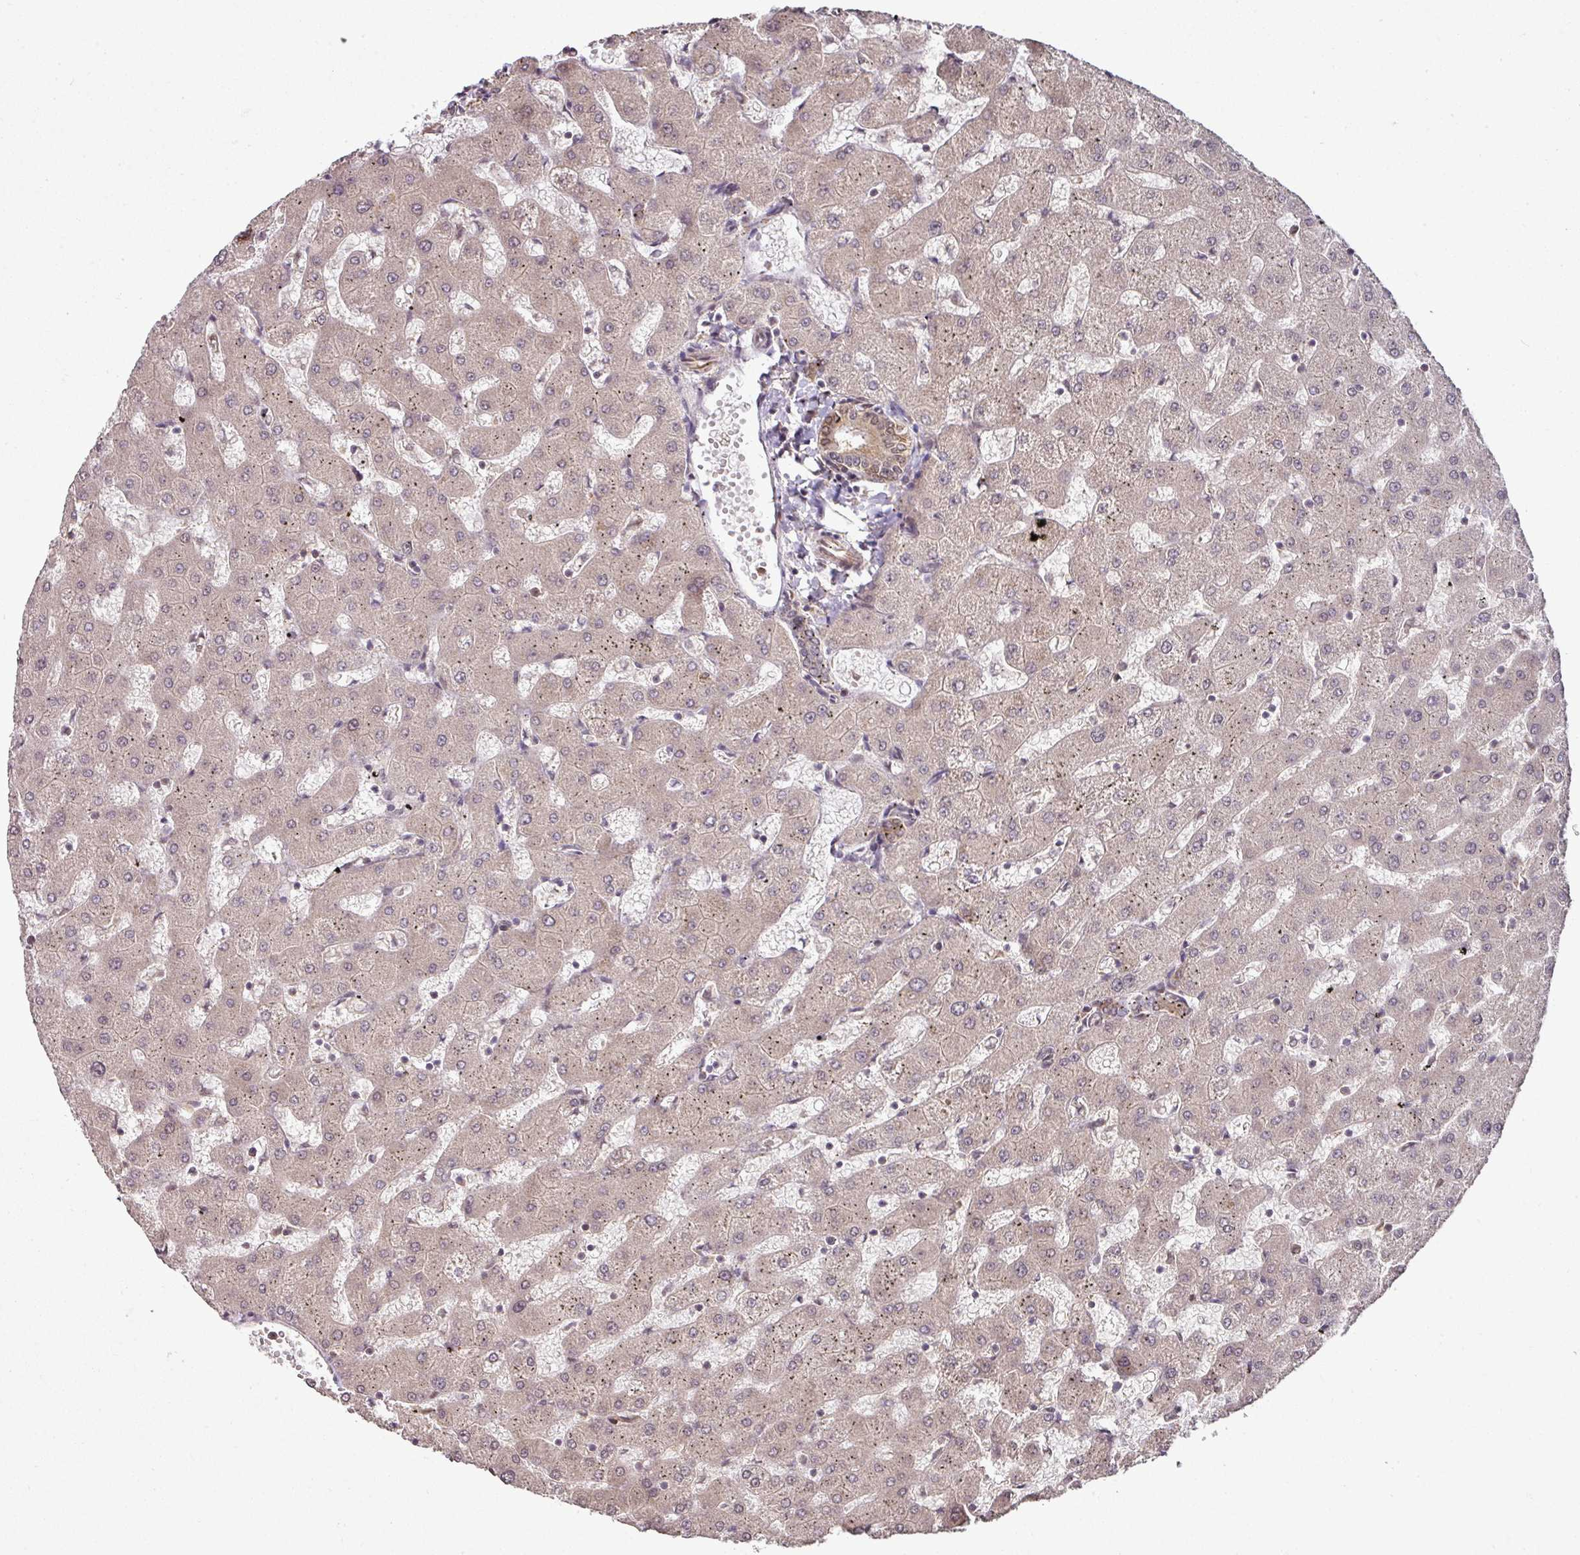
{"staining": {"intensity": "moderate", "quantity": ">75%", "location": "cytoplasmic/membranous,nuclear"}, "tissue": "liver", "cell_type": "Cholangiocytes", "image_type": "normal", "snomed": [{"axis": "morphology", "description": "Normal tissue, NOS"}, {"axis": "topography", "description": "Liver"}], "caption": "IHC (DAB) staining of benign liver exhibits moderate cytoplasmic/membranous,nuclear protein positivity in approximately >75% of cholangiocytes. (brown staining indicates protein expression, while blue staining denotes nuclei).", "gene": "ANKRD18A", "patient": {"sex": "female", "age": 63}}